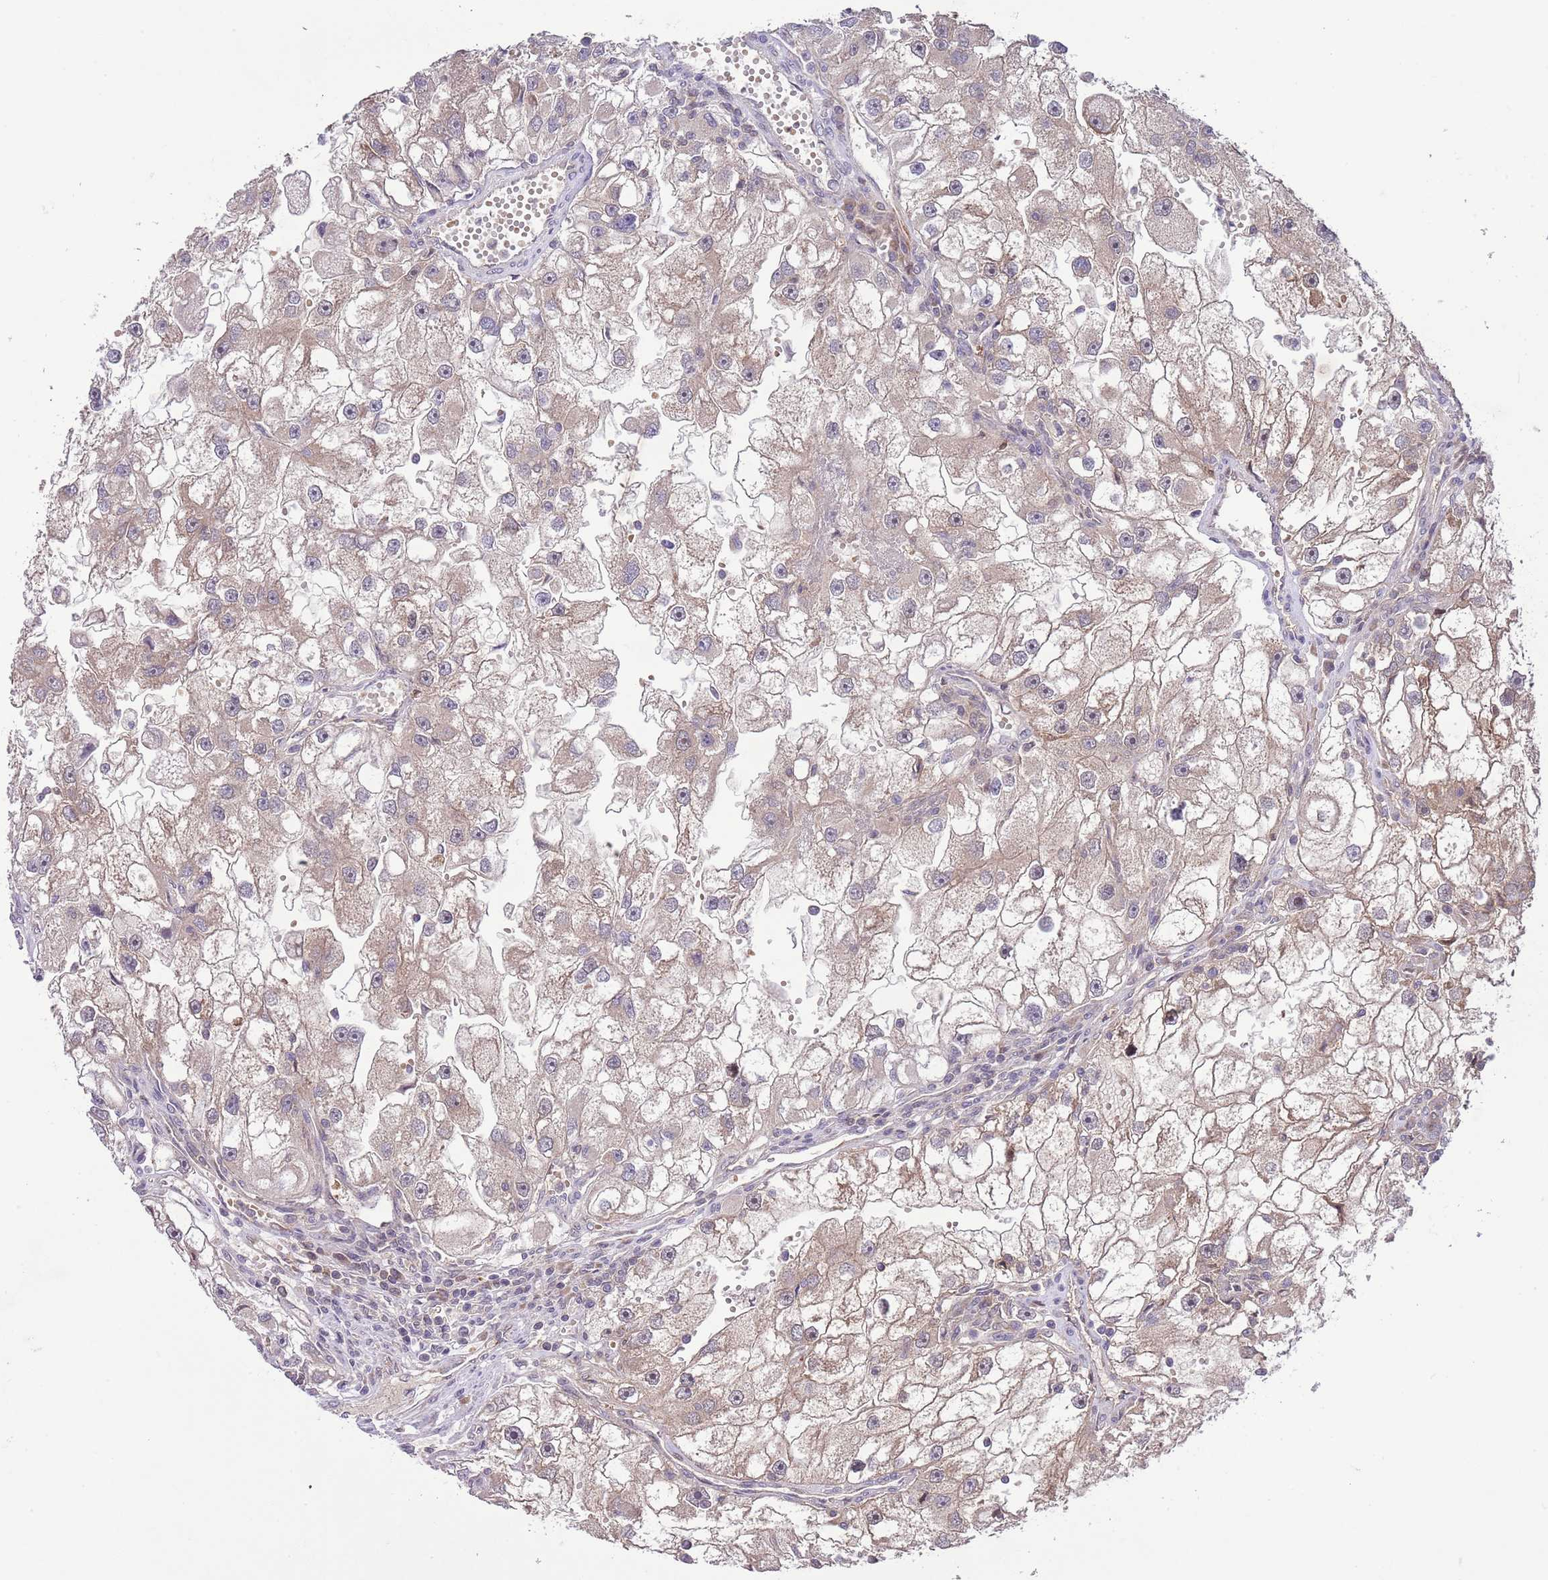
{"staining": {"intensity": "moderate", "quantity": "25%-75%", "location": "cytoplasmic/membranous"}, "tissue": "renal cancer", "cell_type": "Tumor cells", "image_type": "cancer", "snomed": [{"axis": "morphology", "description": "Adenocarcinoma, NOS"}, {"axis": "topography", "description": "Kidney"}], "caption": "This photomicrograph exhibits adenocarcinoma (renal) stained with immunohistochemistry (IHC) to label a protein in brown. The cytoplasmic/membranous of tumor cells show moderate positivity for the protein. Nuclei are counter-stained blue.", "gene": "HDHD2", "patient": {"sex": "male", "age": 63}}